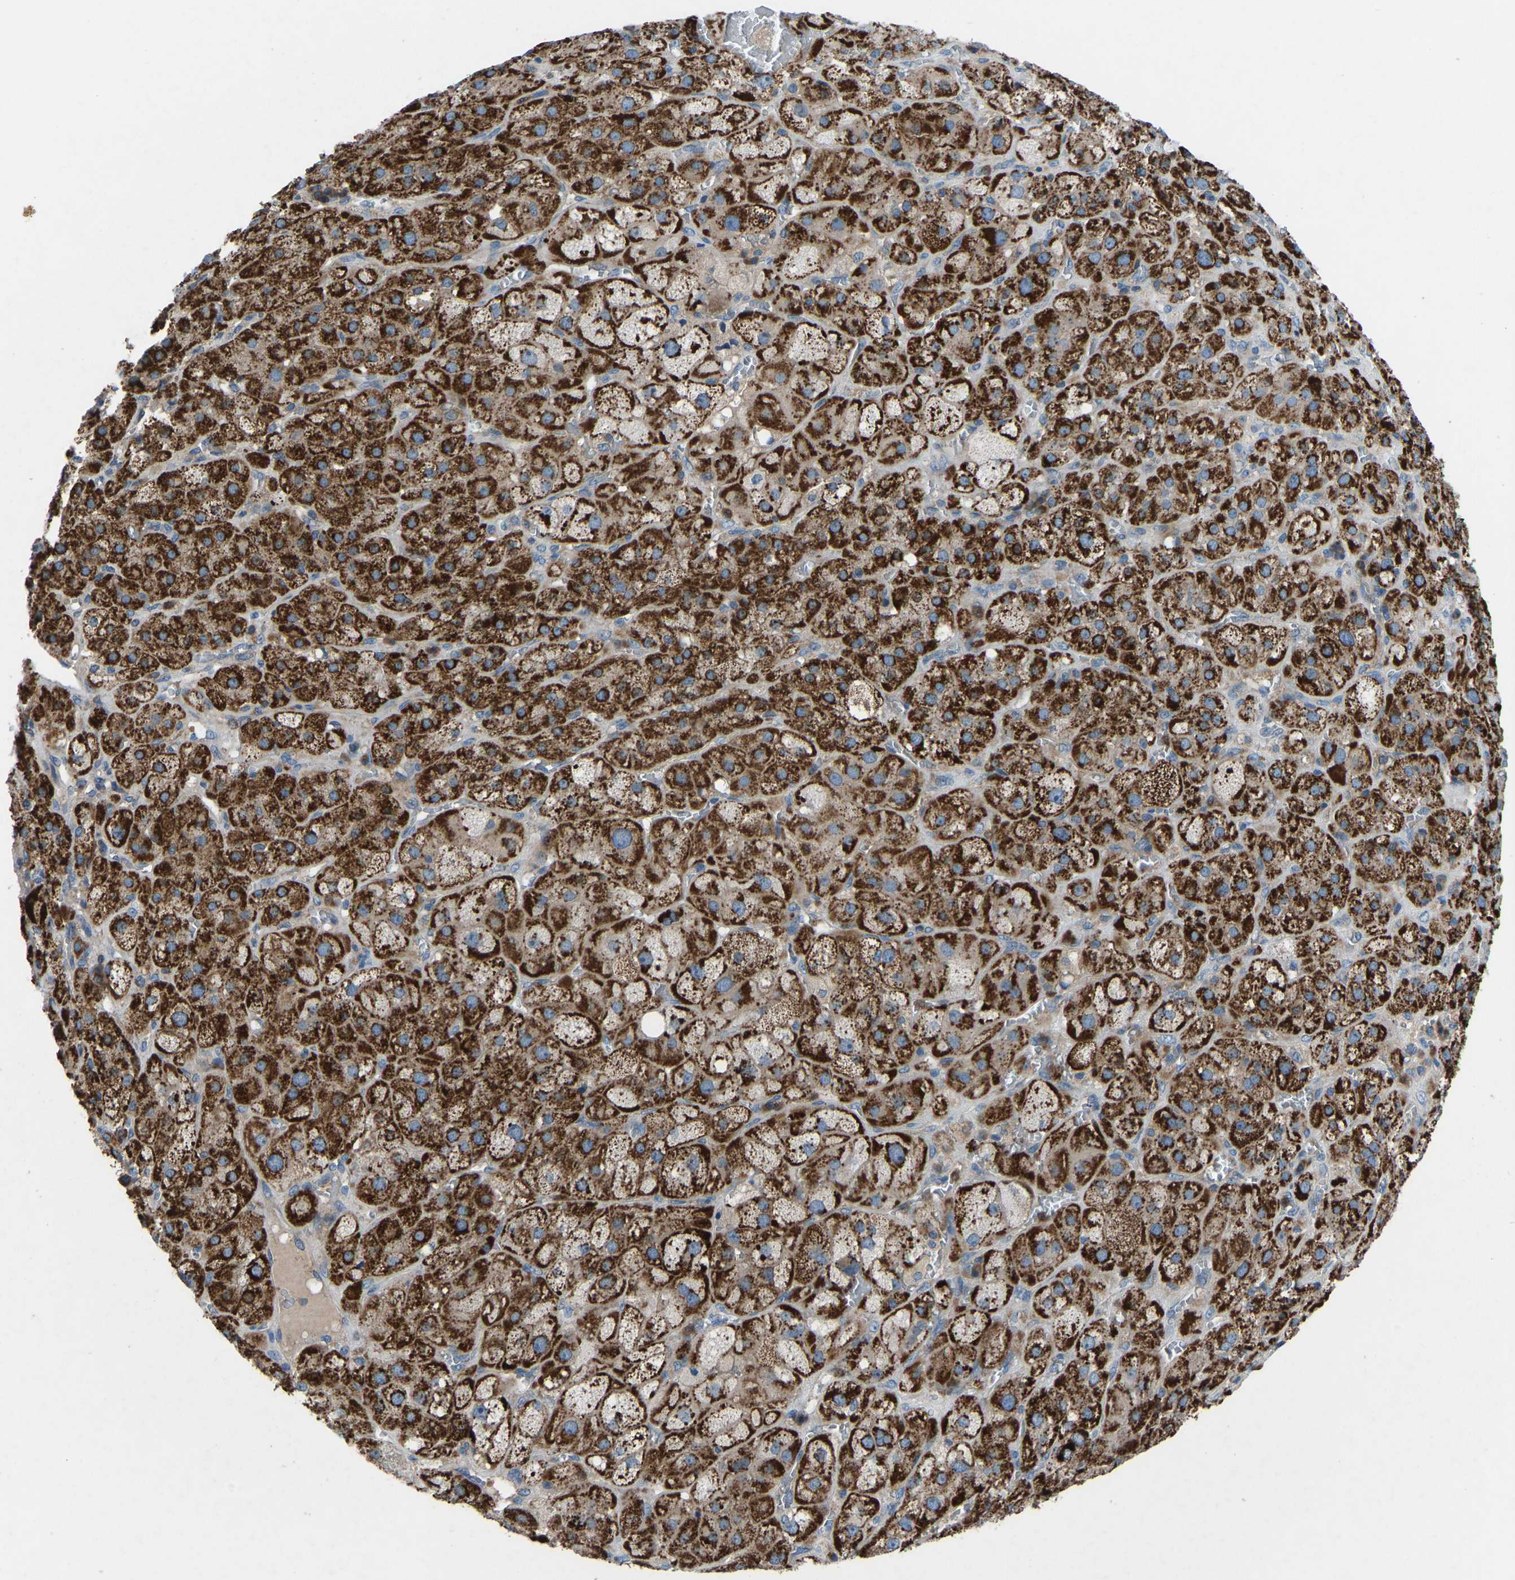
{"staining": {"intensity": "strong", "quantity": ">75%", "location": "cytoplasmic/membranous"}, "tissue": "adrenal gland", "cell_type": "Glandular cells", "image_type": "normal", "snomed": [{"axis": "morphology", "description": "Normal tissue, NOS"}, {"axis": "topography", "description": "Adrenal gland"}], "caption": "DAB immunohistochemical staining of normal adrenal gland displays strong cytoplasmic/membranous protein positivity in approximately >75% of glandular cells.", "gene": "GRK6", "patient": {"sex": "female", "age": 47}}